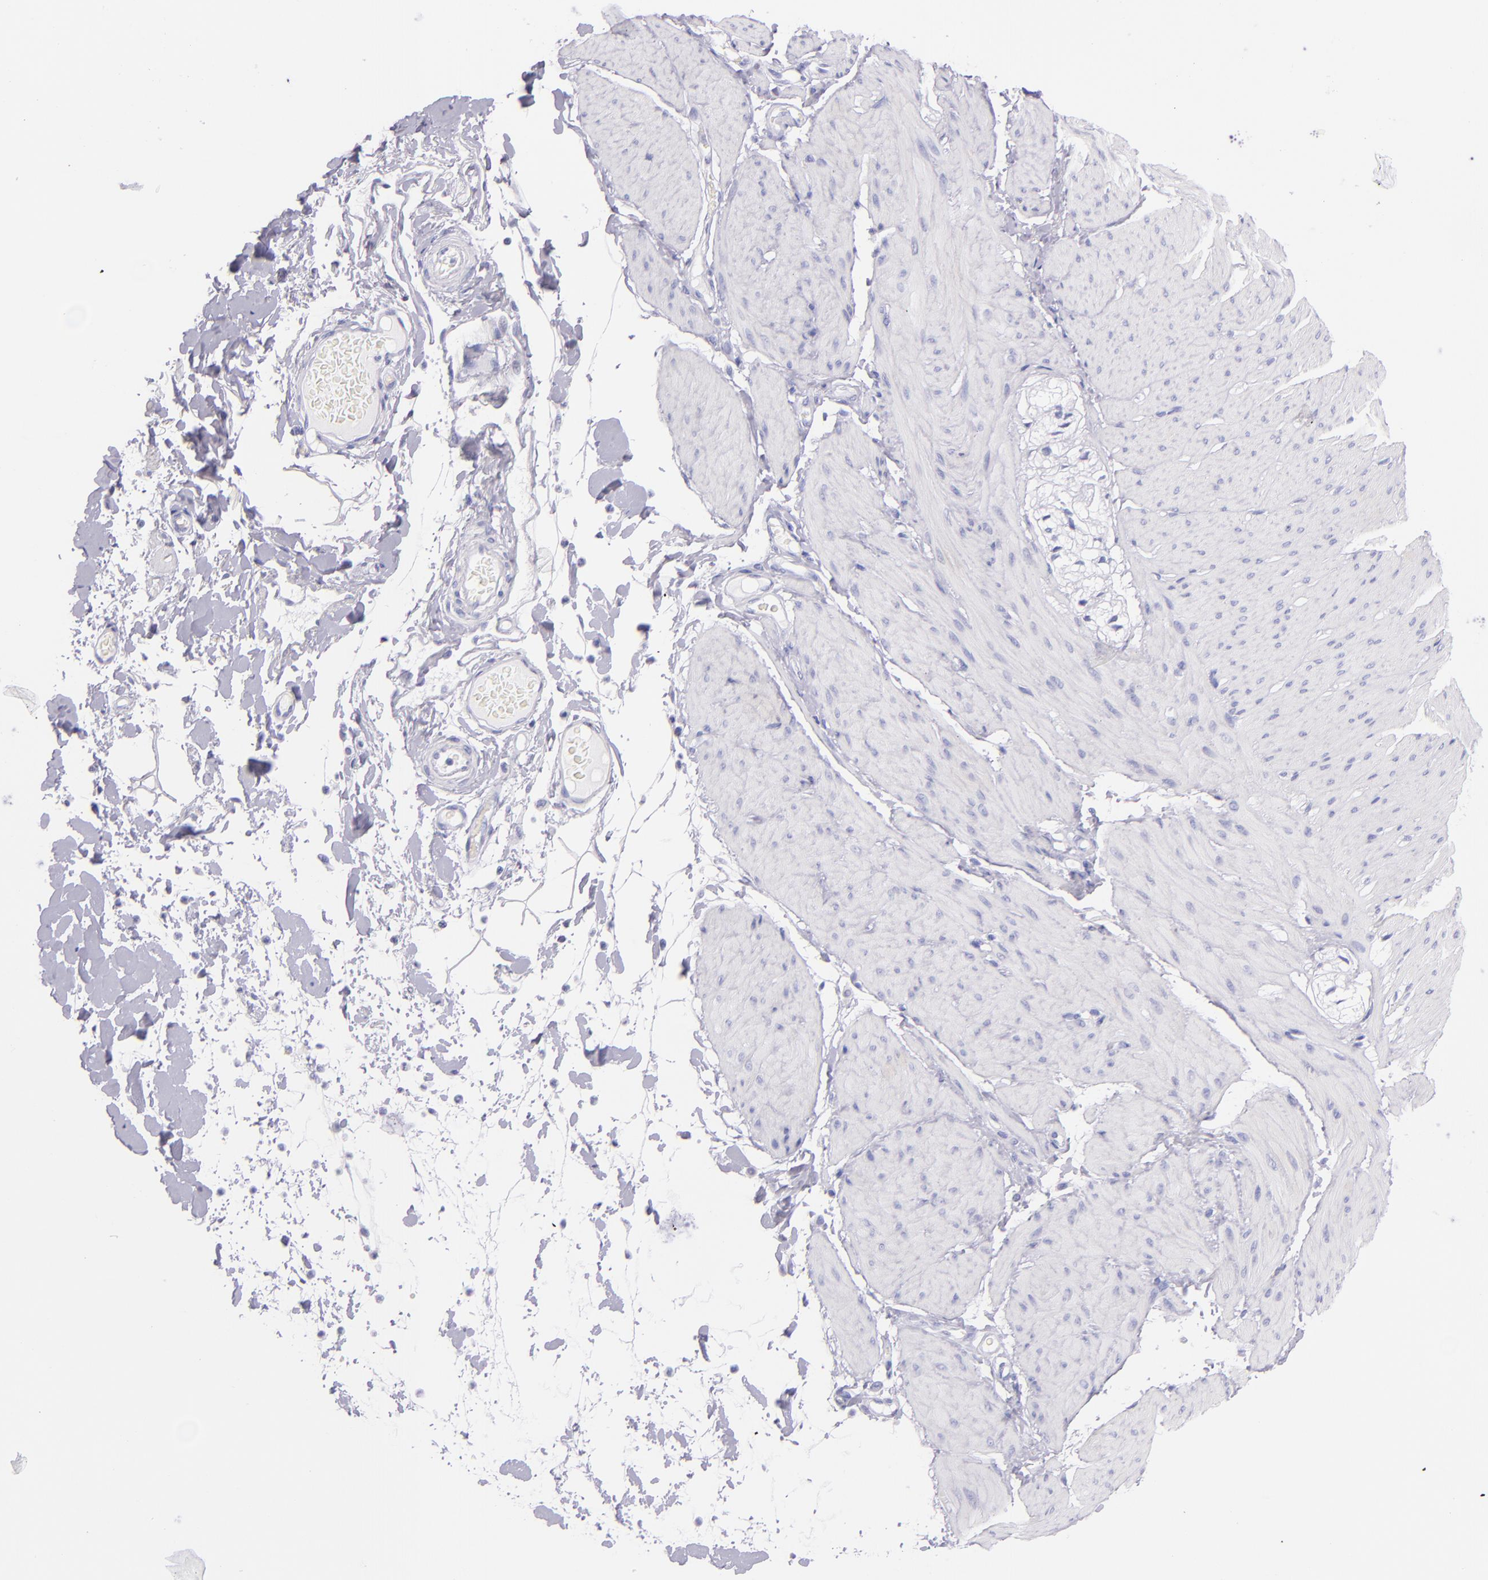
{"staining": {"intensity": "negative", "quantity": "none", "location": "none"}, "tissue": "smooth muscle", "cell_type": "Smooth muscle cells", "image_type": "normal", "snomed": [{"axis": "morphology", "description": "Normal tissue, NOS"}, {"axis": "topography", "description": "Smooth muscle"}, {"axis": "topography", "description": "Colon"}], "caption": "Photomicrograph shows no significant protein staining in smooth muscle cells of unremarkable smooth muscle.", "gene": "SFTPB", "patient": {"sex": "male", "age": 67}}